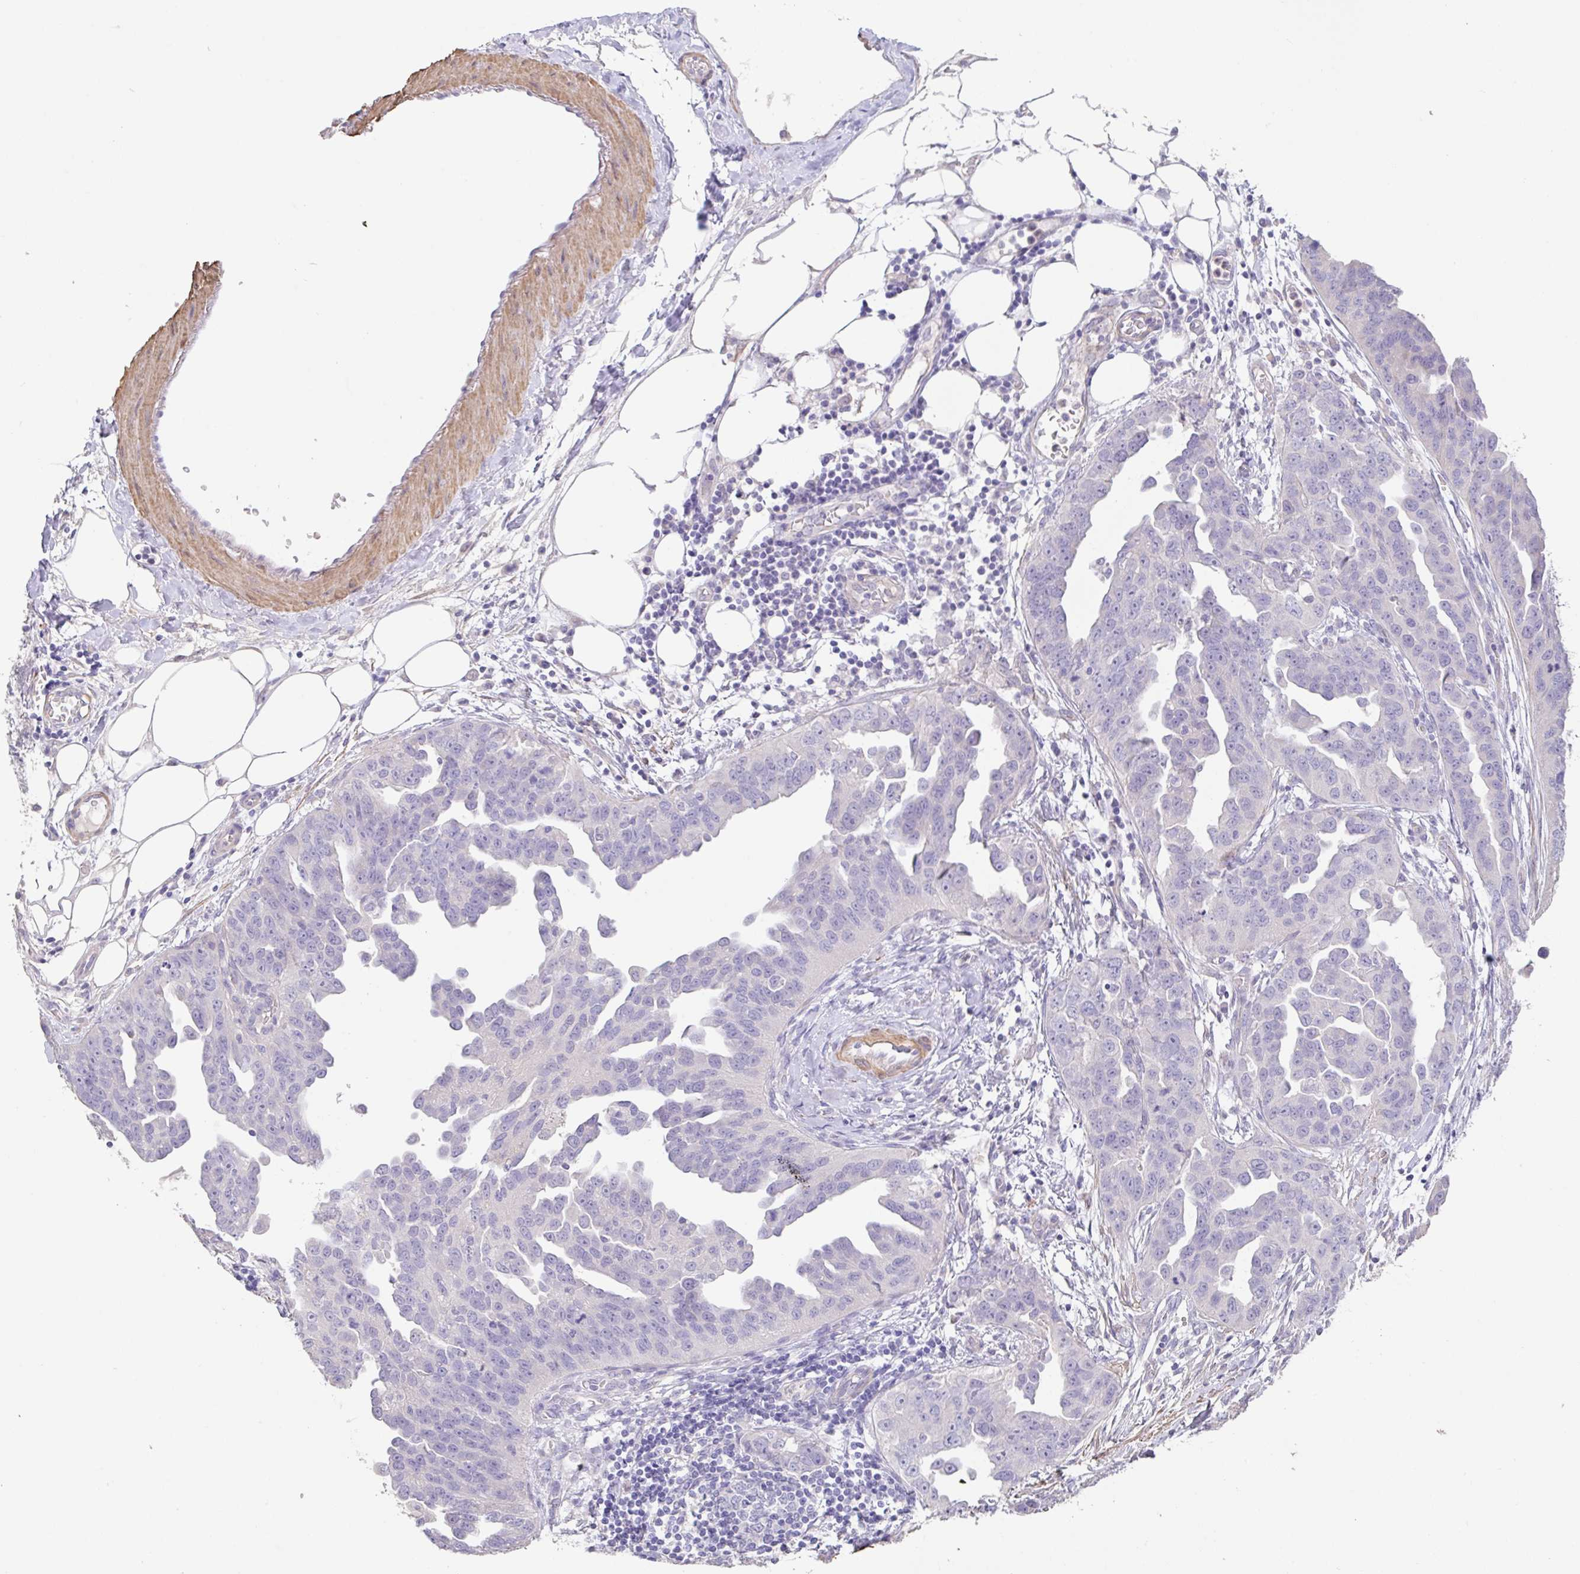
{"staining": {"intensity": "negative", "quantity": "none", "location": "none"}, "tissue": "ovarian cancer", "cell_type": "Tumor cells", "image_type": "cancer", "snomed": [{"axis": "morphology", "description": "Cystadenocarcinoma, serous, NOS"}, {"axis": "topography", "description": "Ovary"}], "caption": "High power microscopy histopathology image of an IHC micrograph of ovarian serous cystadenocarcinoma, revealing no significant expression in tumor cells.", "gene": "PYGM", "patient": {"sex": "female", "age": 75}}